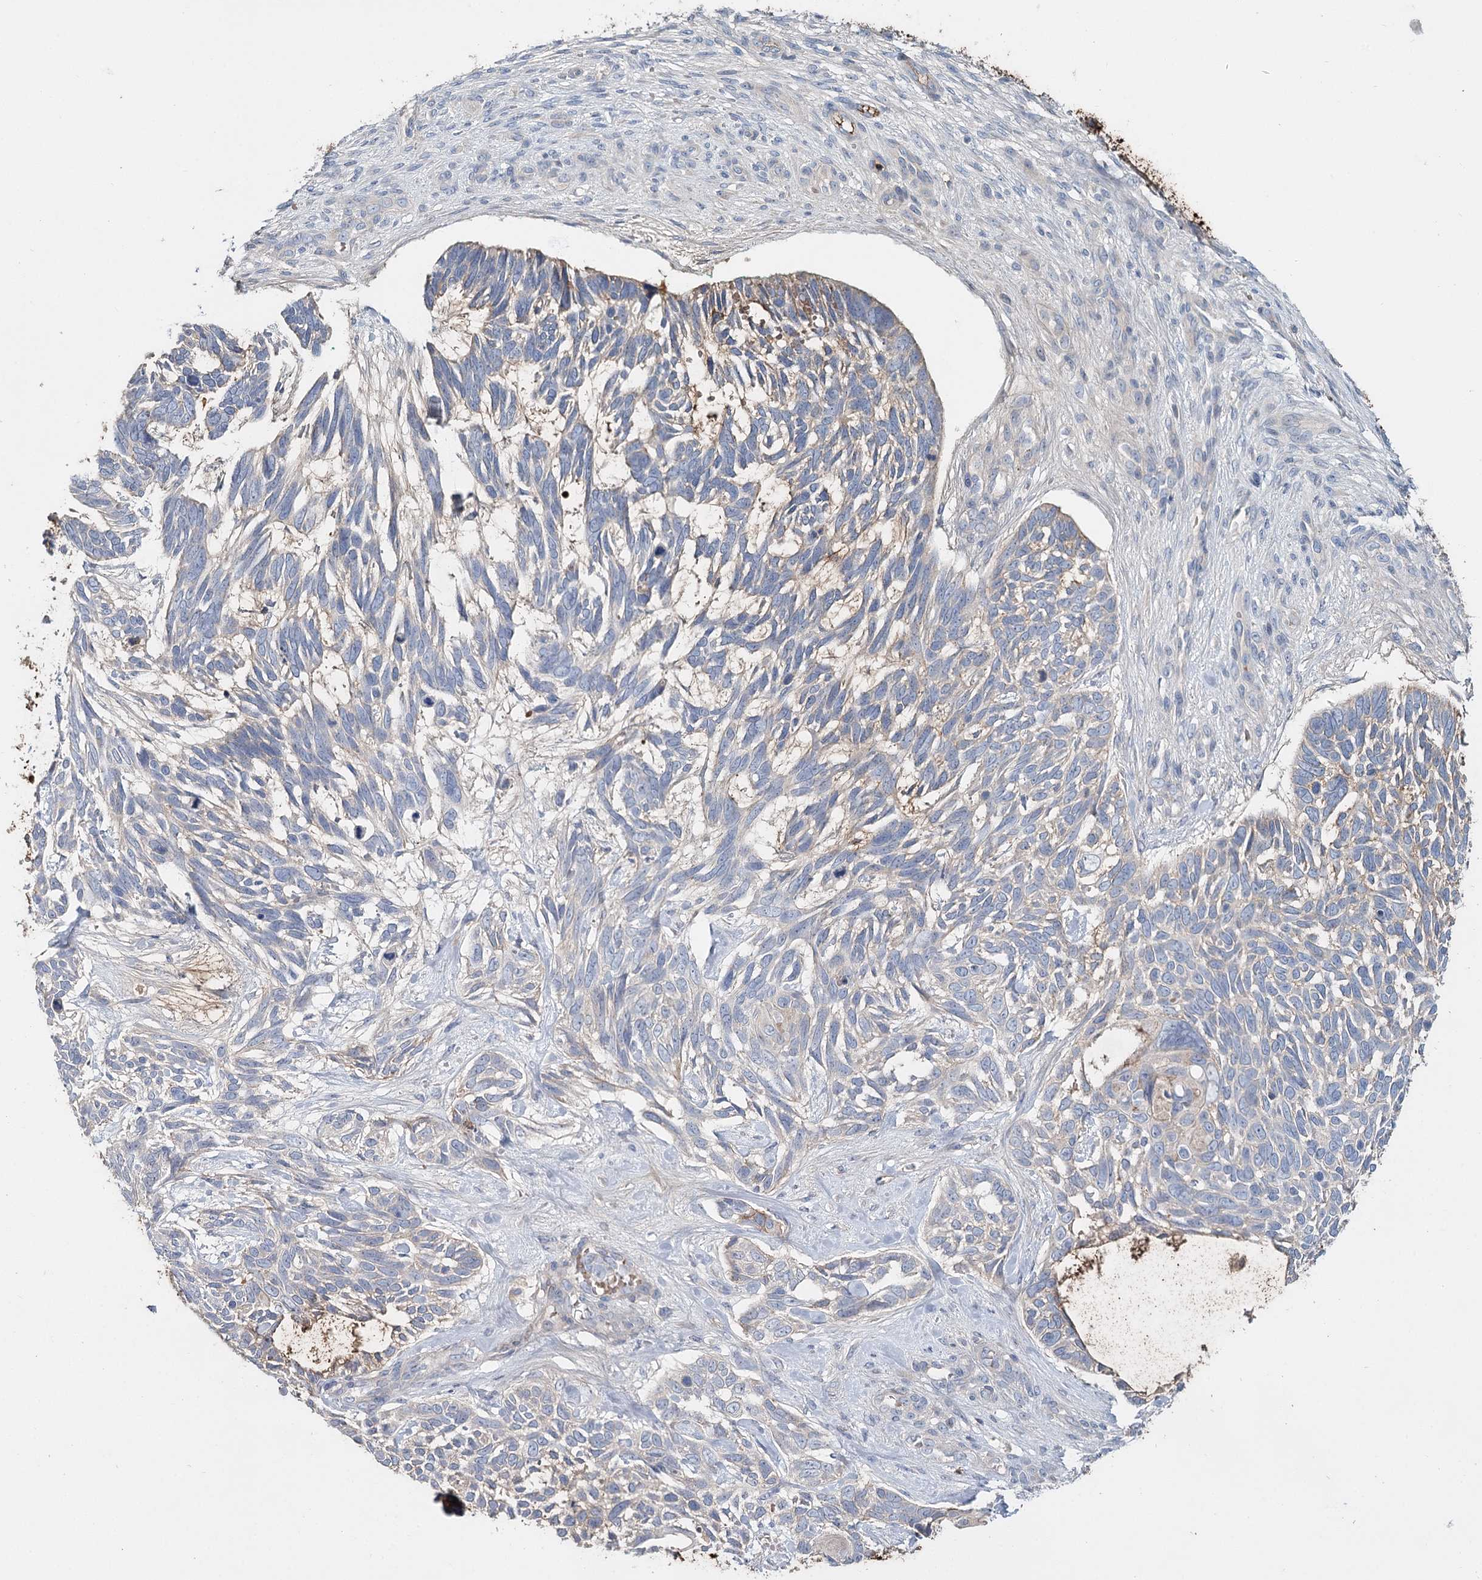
{"staining": {"intensity": "weak", "quantity": "<25%", "location": "cytoplasmic/membranous"}, "tissue": "skin cancer", "cell_type": "Tumor cells", "image_type": "cancer", "snomed": [{"axis": "morphology", "description": "Basal cell carcinoma"}, {"axis": "topography", "description": "Skin"}], "caption": "Tumor cells show no significant expression in skin cancer (basal cell carcinoma).", "gene": "ALKBH8", "patient": {"sex": "male", "age": 88}}